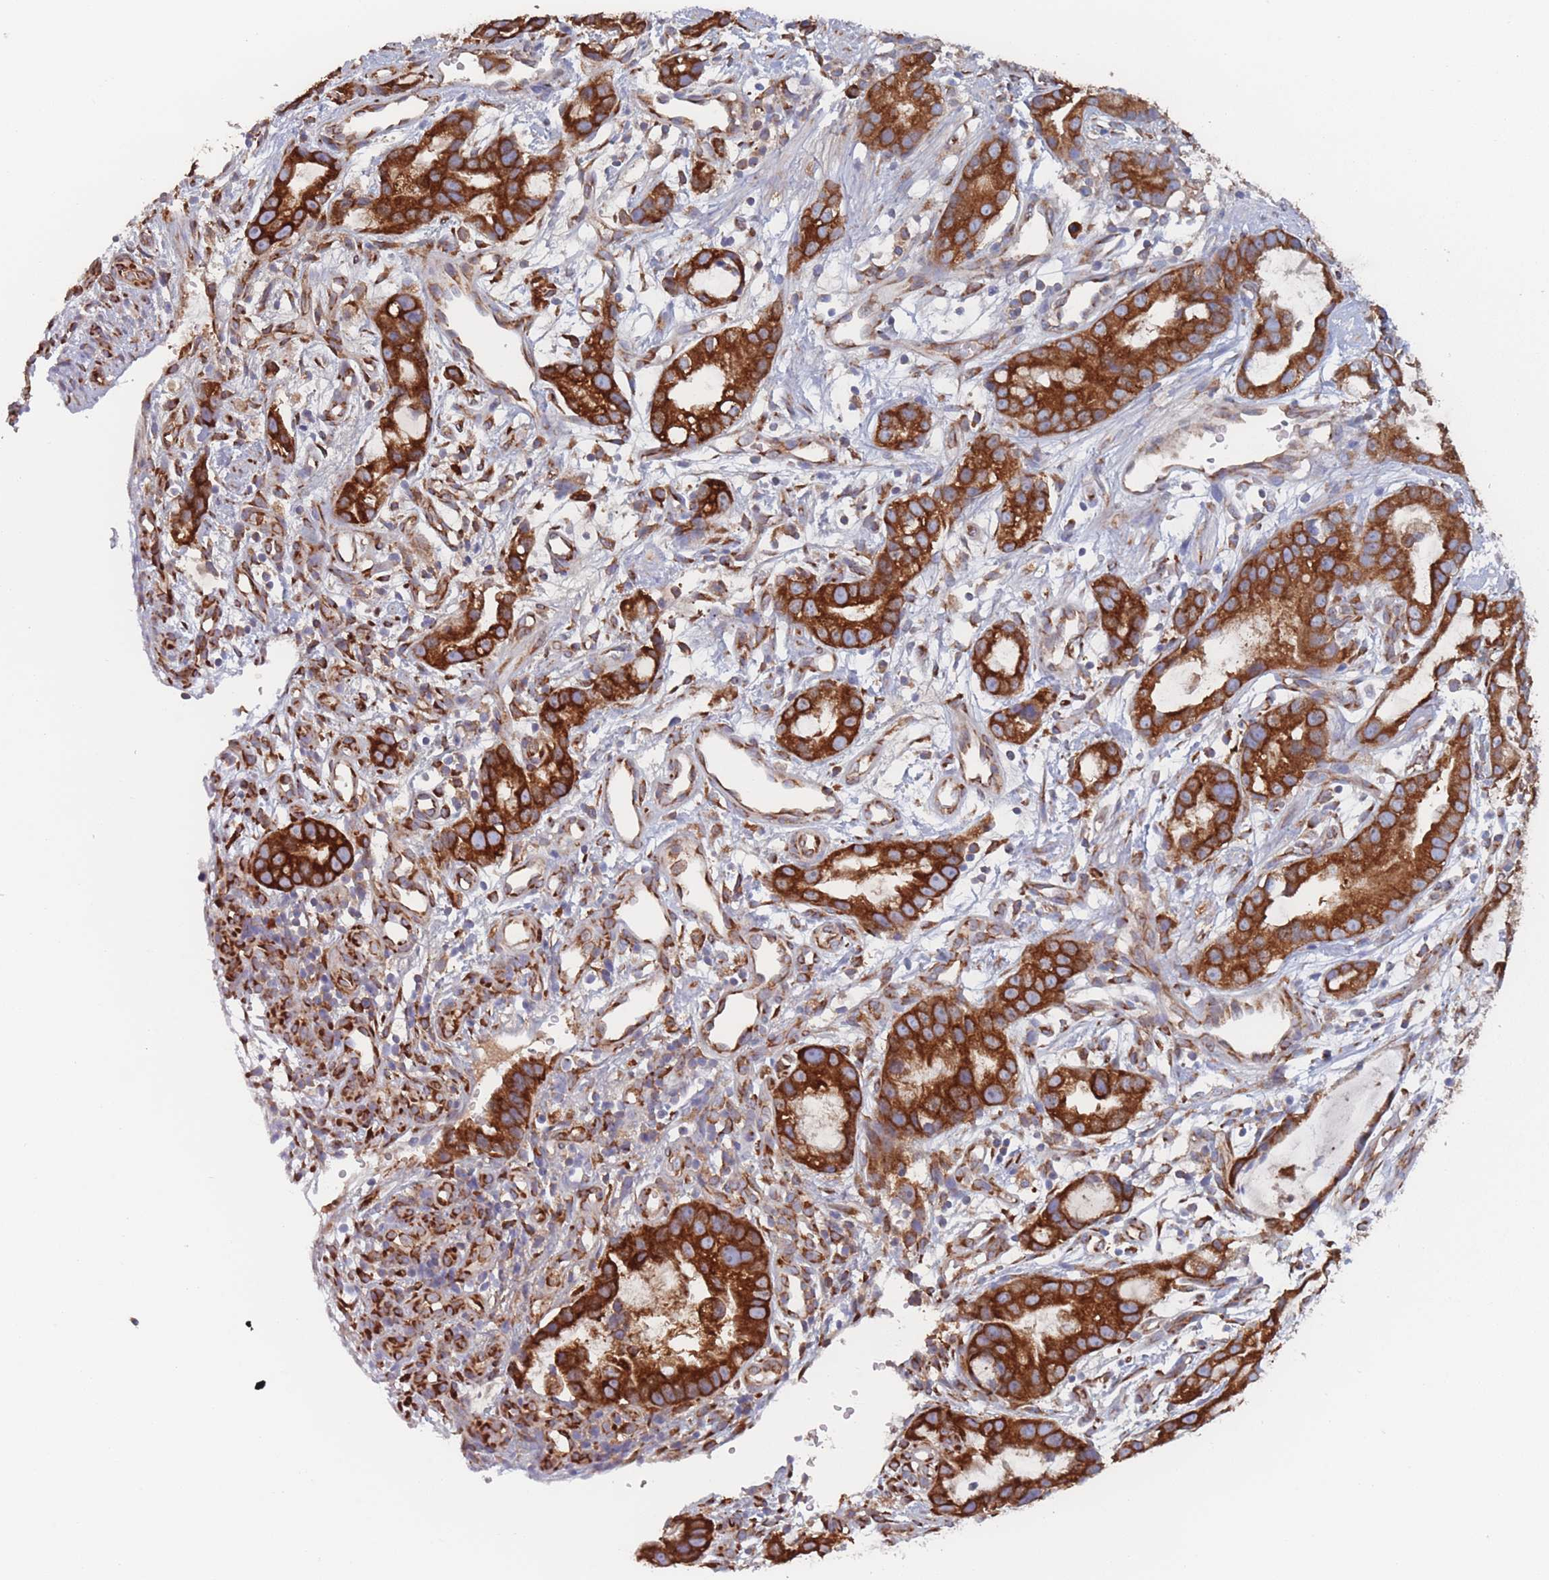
{"staining": {"intensity": "strong", "quantity": ">75%", "location": "cytoplasmic/membranous"}, "tissue": "stomach cancer", "cell_type": "Tumor cells", "image_type": "cancer", "snomed": [{"axis": "morphology", "description": "Adenocarcinoma, NOS"}, {"axis": "topography", "description": "Stomach"}], "caption": "The image reveals staining of stomach cancer, revealing strong cytoplasmic/membranous protein expression (brown color) within tumor cells.", "gene": "EEF1B2", "patient": {"sex": "male", "age": 55}}